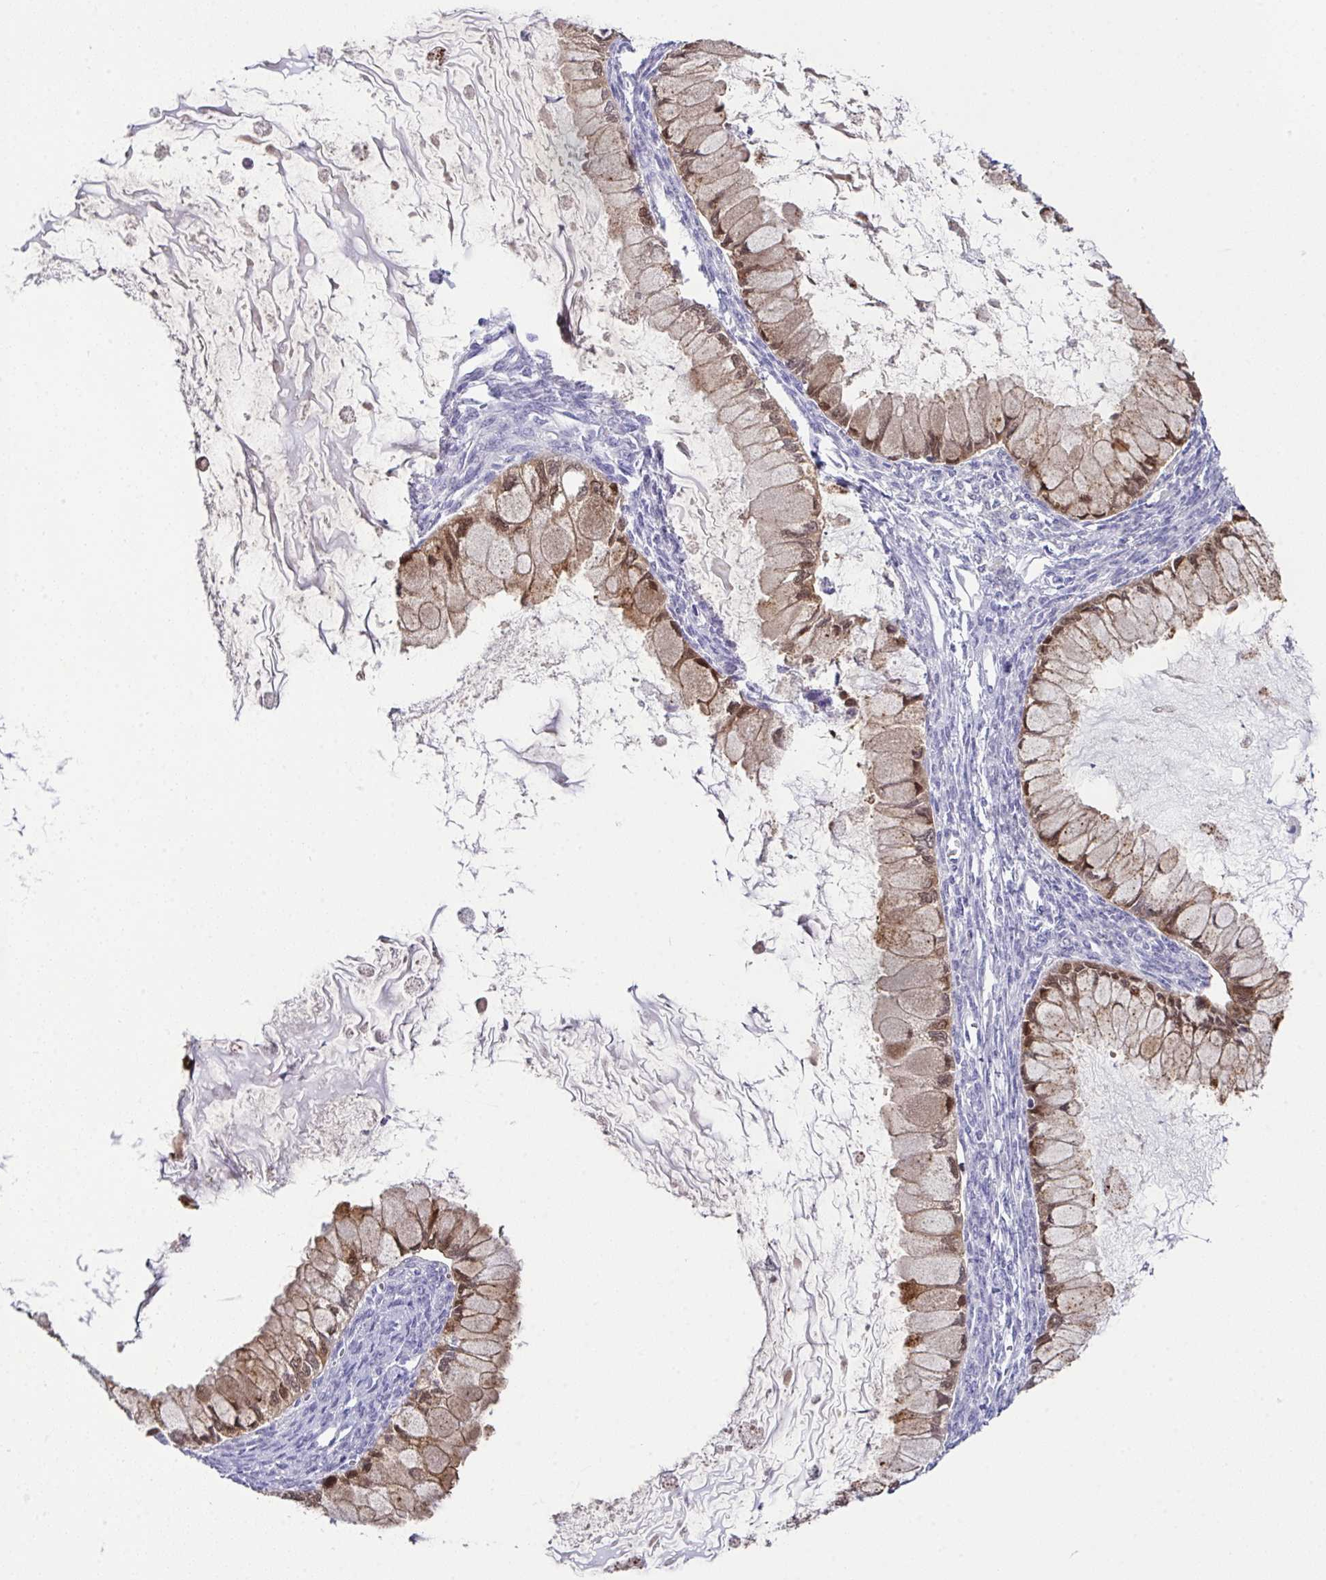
{"staining": {"intensity": "strong", "quantity": "25%-75%", "location": "cytoplasmic/membranous,nuclear"}, "tissue": "ovarian cancer", "cell_type": "Tumor cells", "image_type": "cancer", "snomed": [{"axis": "morphology", "description": "Cystadenocarcinoma, mucinous, NOS"}, {"axis": "topography", "description": "Ovary"}], "caption": "Immunohistochemical staining of ovarian cancer (mucinous cystadenocarcinoma) reveals high levels of strong cytoplasmic/membranous and nuclear protein positivity in approximately 25%-75% of tumor cells.", "gene": "LGALS4", "patient": {"sex": "female", "age": 34}}